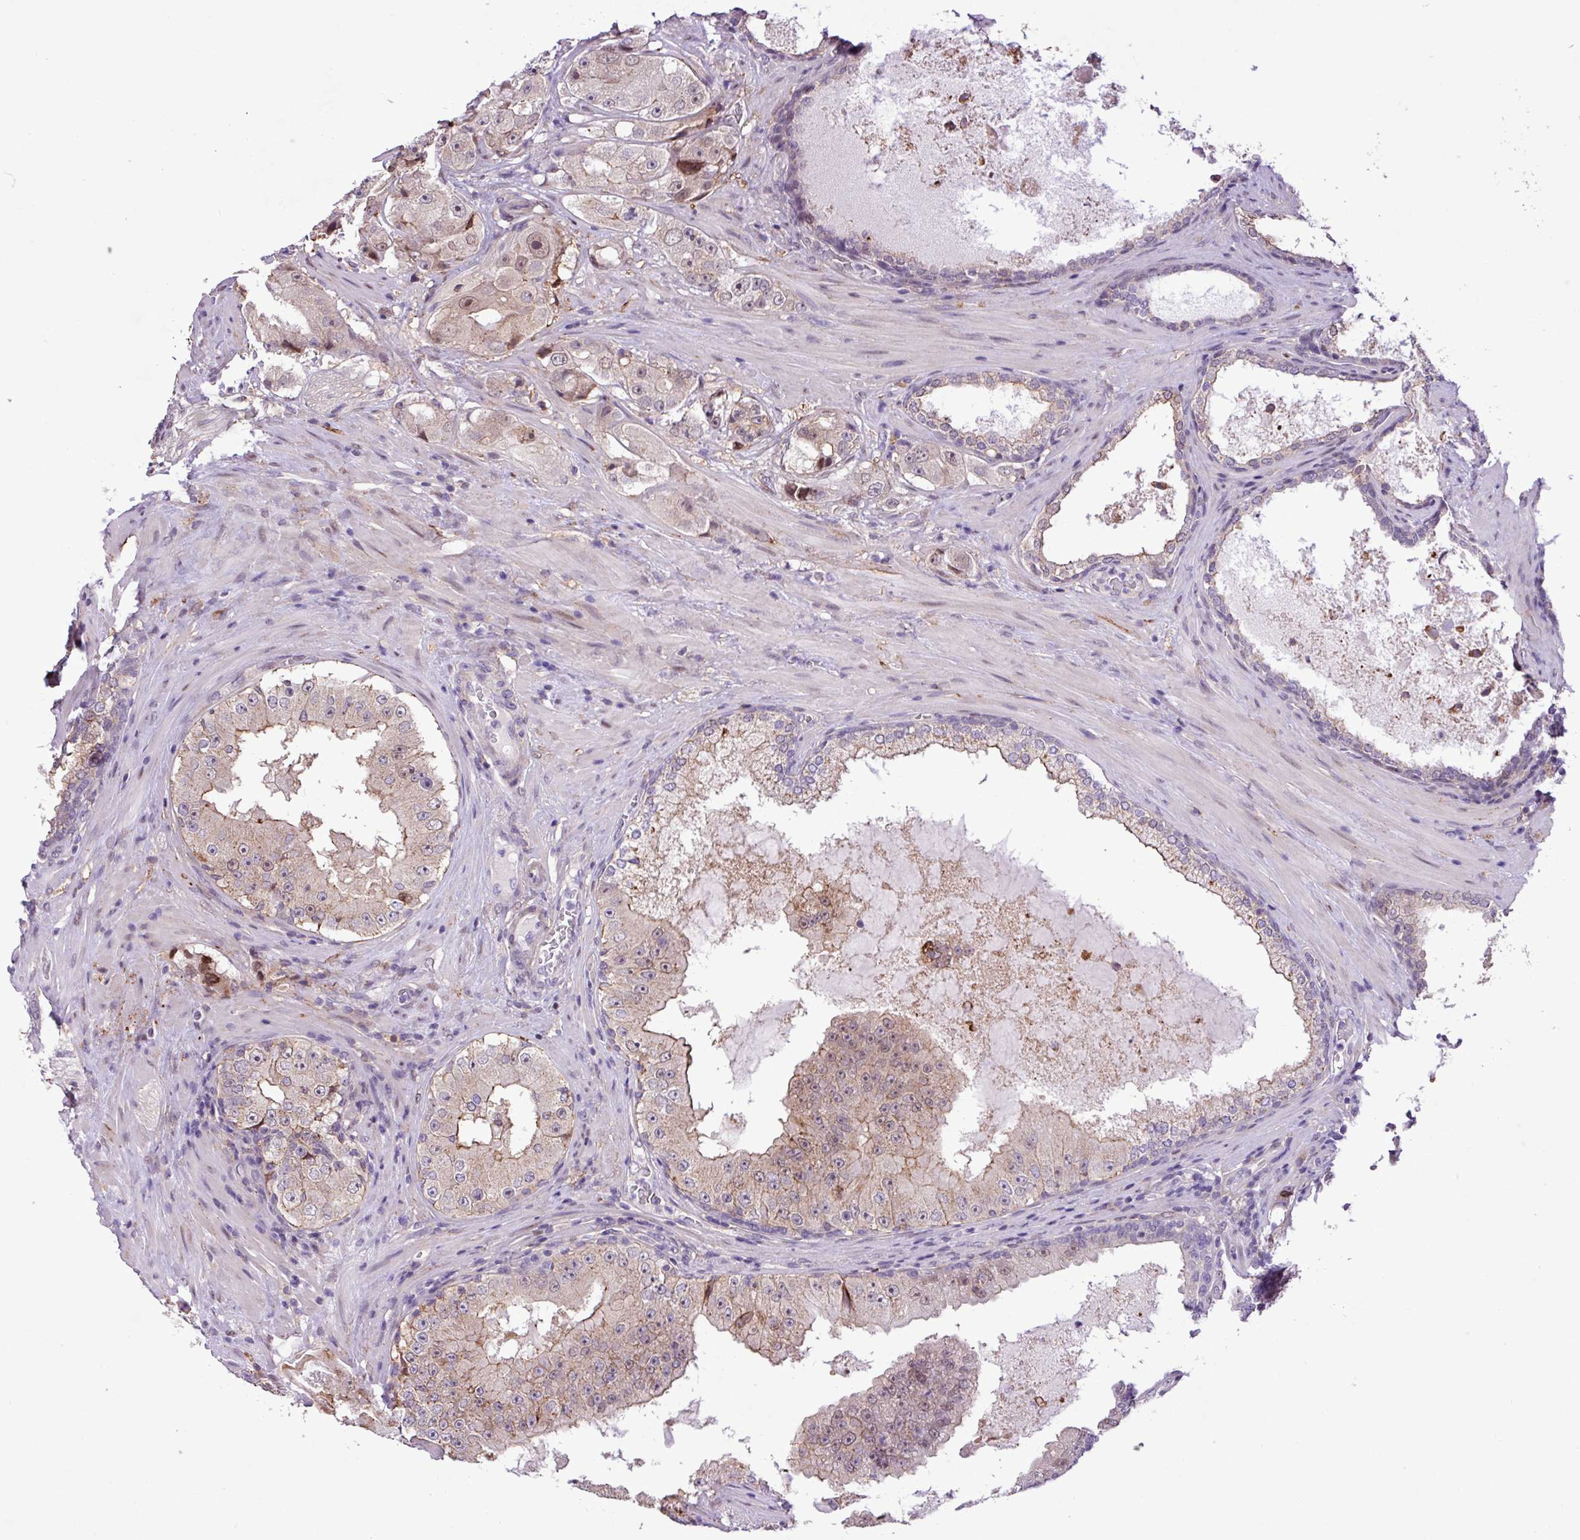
{"staining": {"intensity": "moderate", "quantity": "<25%", "location": "cytoplasmic/membranous"}, "tissue": "prostate cancer", "cell_type": "Tumor cells", "image_type": "cancer", "snomed": [{"axis": "morphology", "description": "Adenocarcinoma, High grade"}, {"axis": "topography", "description": "Prostate"}], "caption": "IHC staining of prostate cancer, which exhibits low levels of moderate cytoplasmic/membranous expression in about <25% of tumor cells indicating moderate cytoplasmic/membranous protein expression. The staining was performed using DAB (brown) for protein detection and nuclei were counterstained in hematoxylin (blue).", "gene": "RPP25L", "patient": {"sex": "male", "age": 73}}